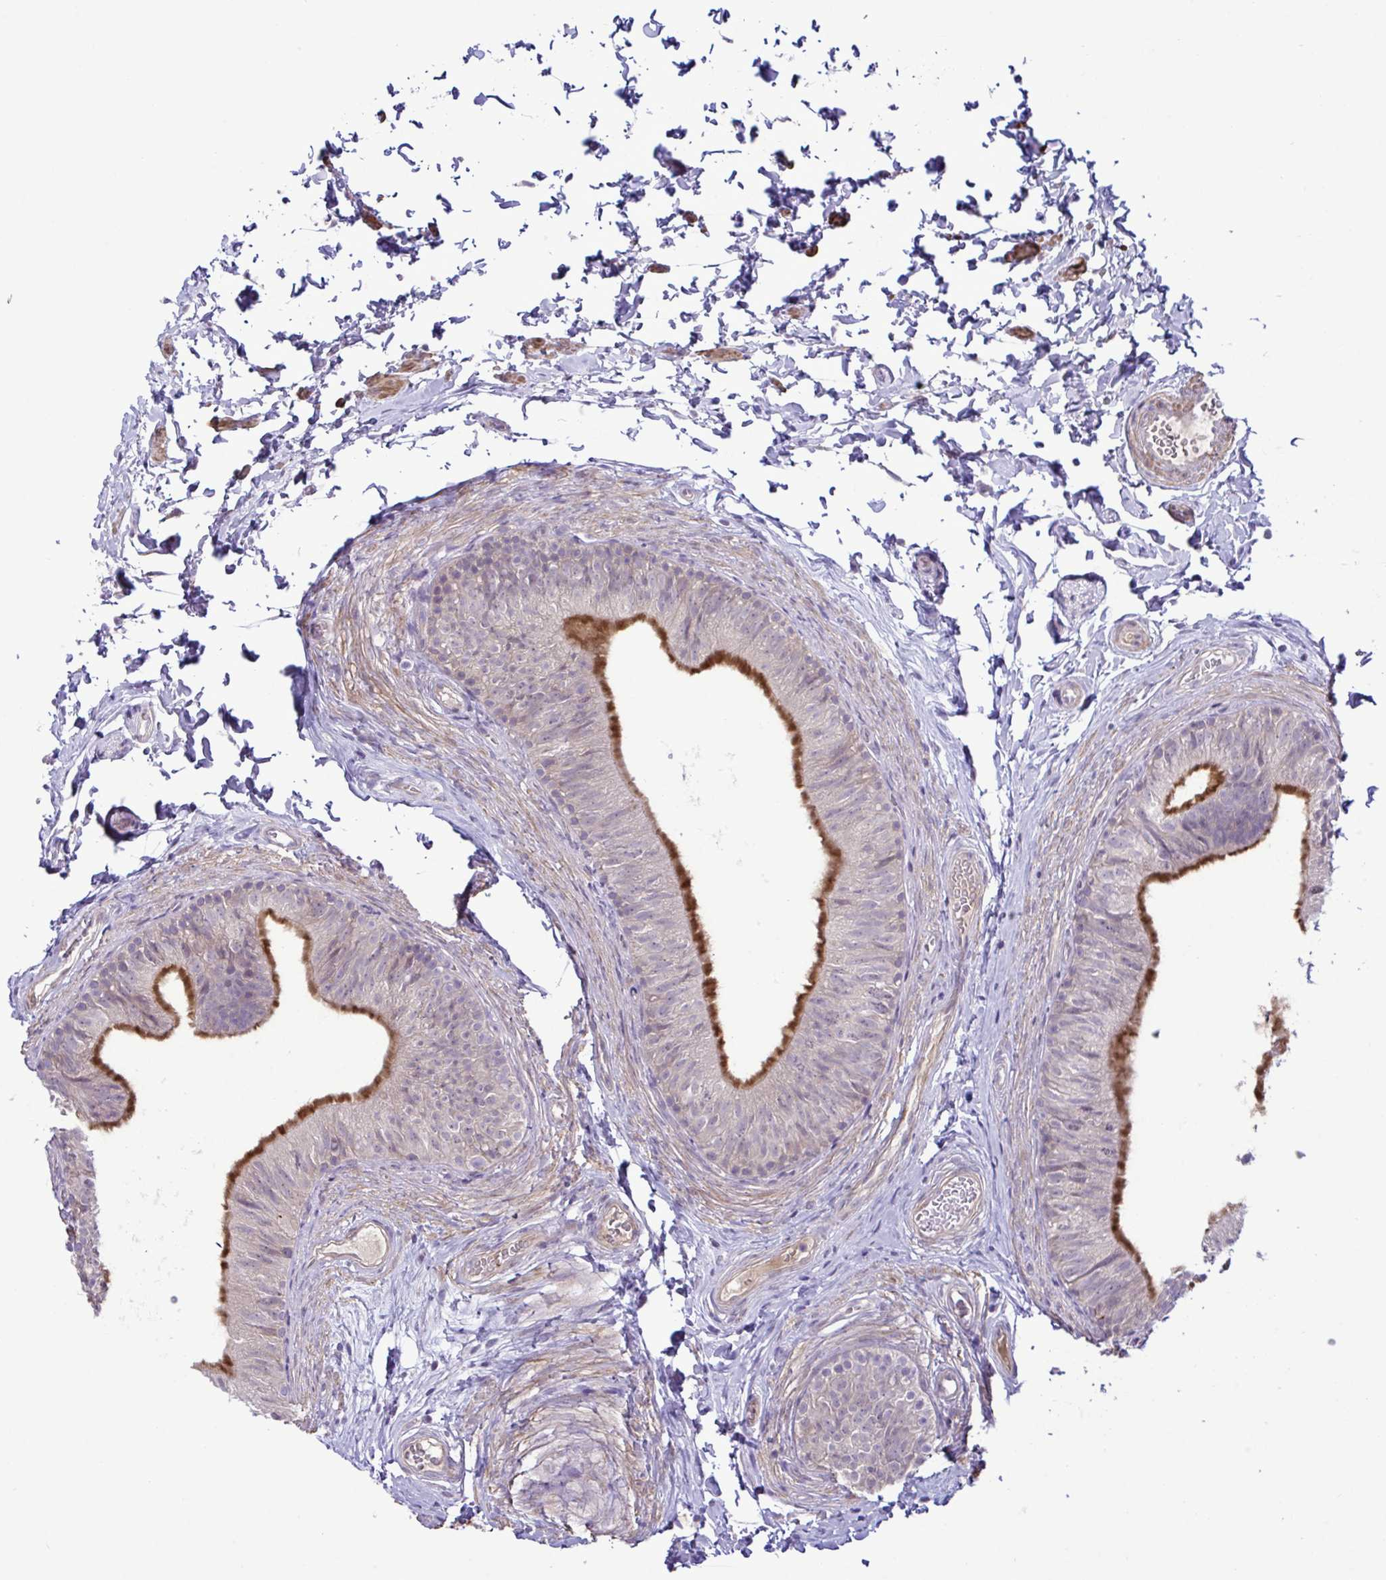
{"staining": {"intensity": "strong", "quantity": "25%-75%", "location": "cytoplasmic/membranous"}, "tissue": "epididymis", "cell_type": "Glandular cells", "image_type": "normal", "snomed": [{"axis": "morphology", "description": "Normal tissue, NOS"}, {"axis": "topography", "description": "Epididymis, spermatic cord, NOS"}, {"axis": "topography", "description": "Epididymis"}, {"axis": "topography", "description": "Peripheral nerve tissue"}], "caption": "A brown stain highlights strong cytoplasmic/membranous expression of a protein in glandular cells of unremarkable epididymis.", "gene": "SYNPO2L", "patient": {"sex": "male", "age": 29}}